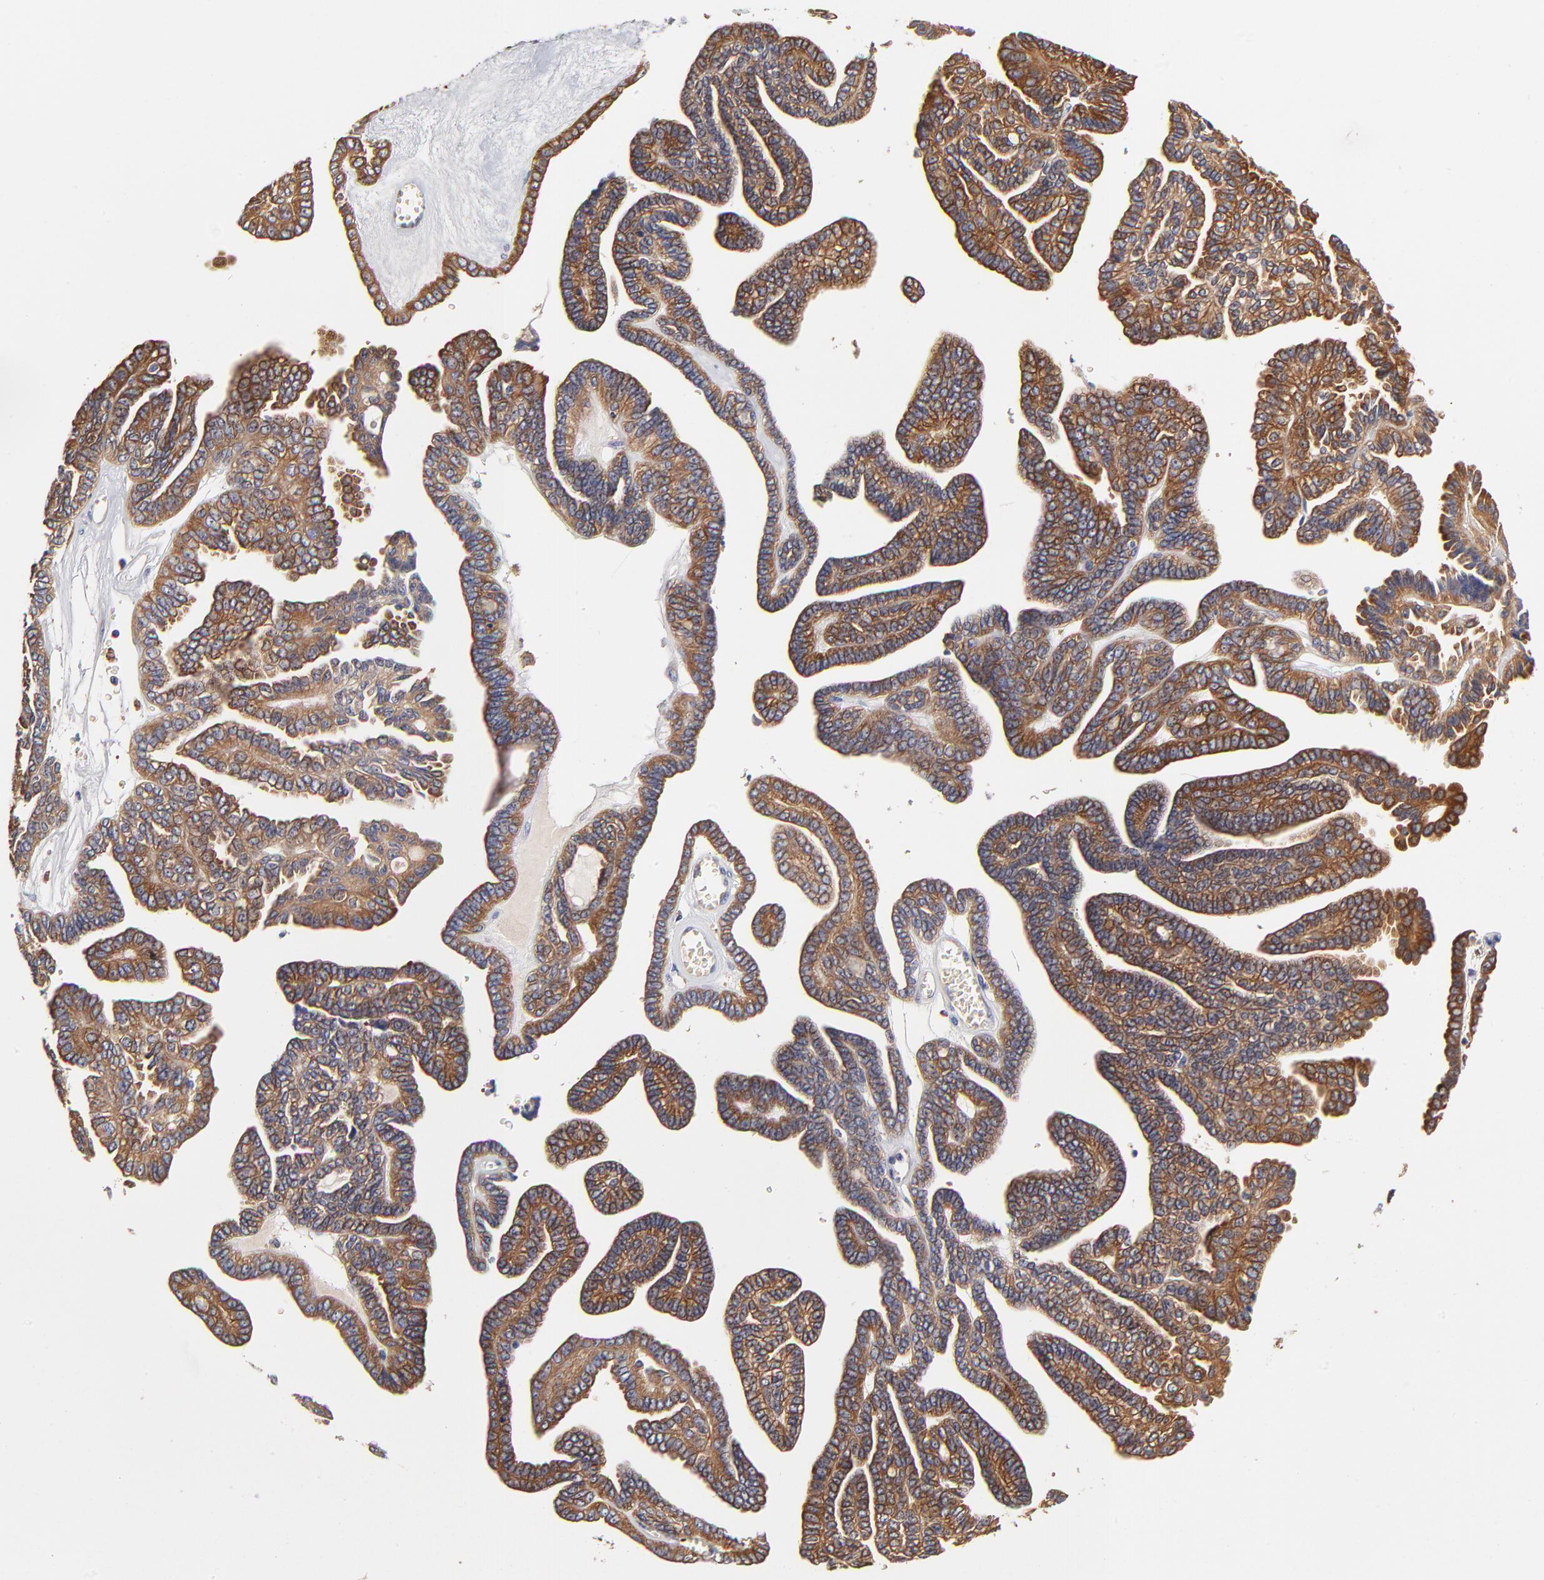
{"staining": {"intensity": "moderate", "quantity": ">75%", "location": "cytoplasmic/membranous"}, "tissue": "ovarian cancer", "cell_type": "Tumor cells", "image_type": "cancer", "snomed": [{"axis": "morphology", "description": "Cystadenocarcinoma, serous, NOS"}, {"axis": "topography", "description": "Ovary"}], "caption": "This is an image of IHC staining of serous cystadenocarcinoma (ovarian), which shows moderate positivity in the cytoplasmic/membranous of tumor cells.", "gene": "CD2AP", "patient": {"sex": "female", "age": 71}}